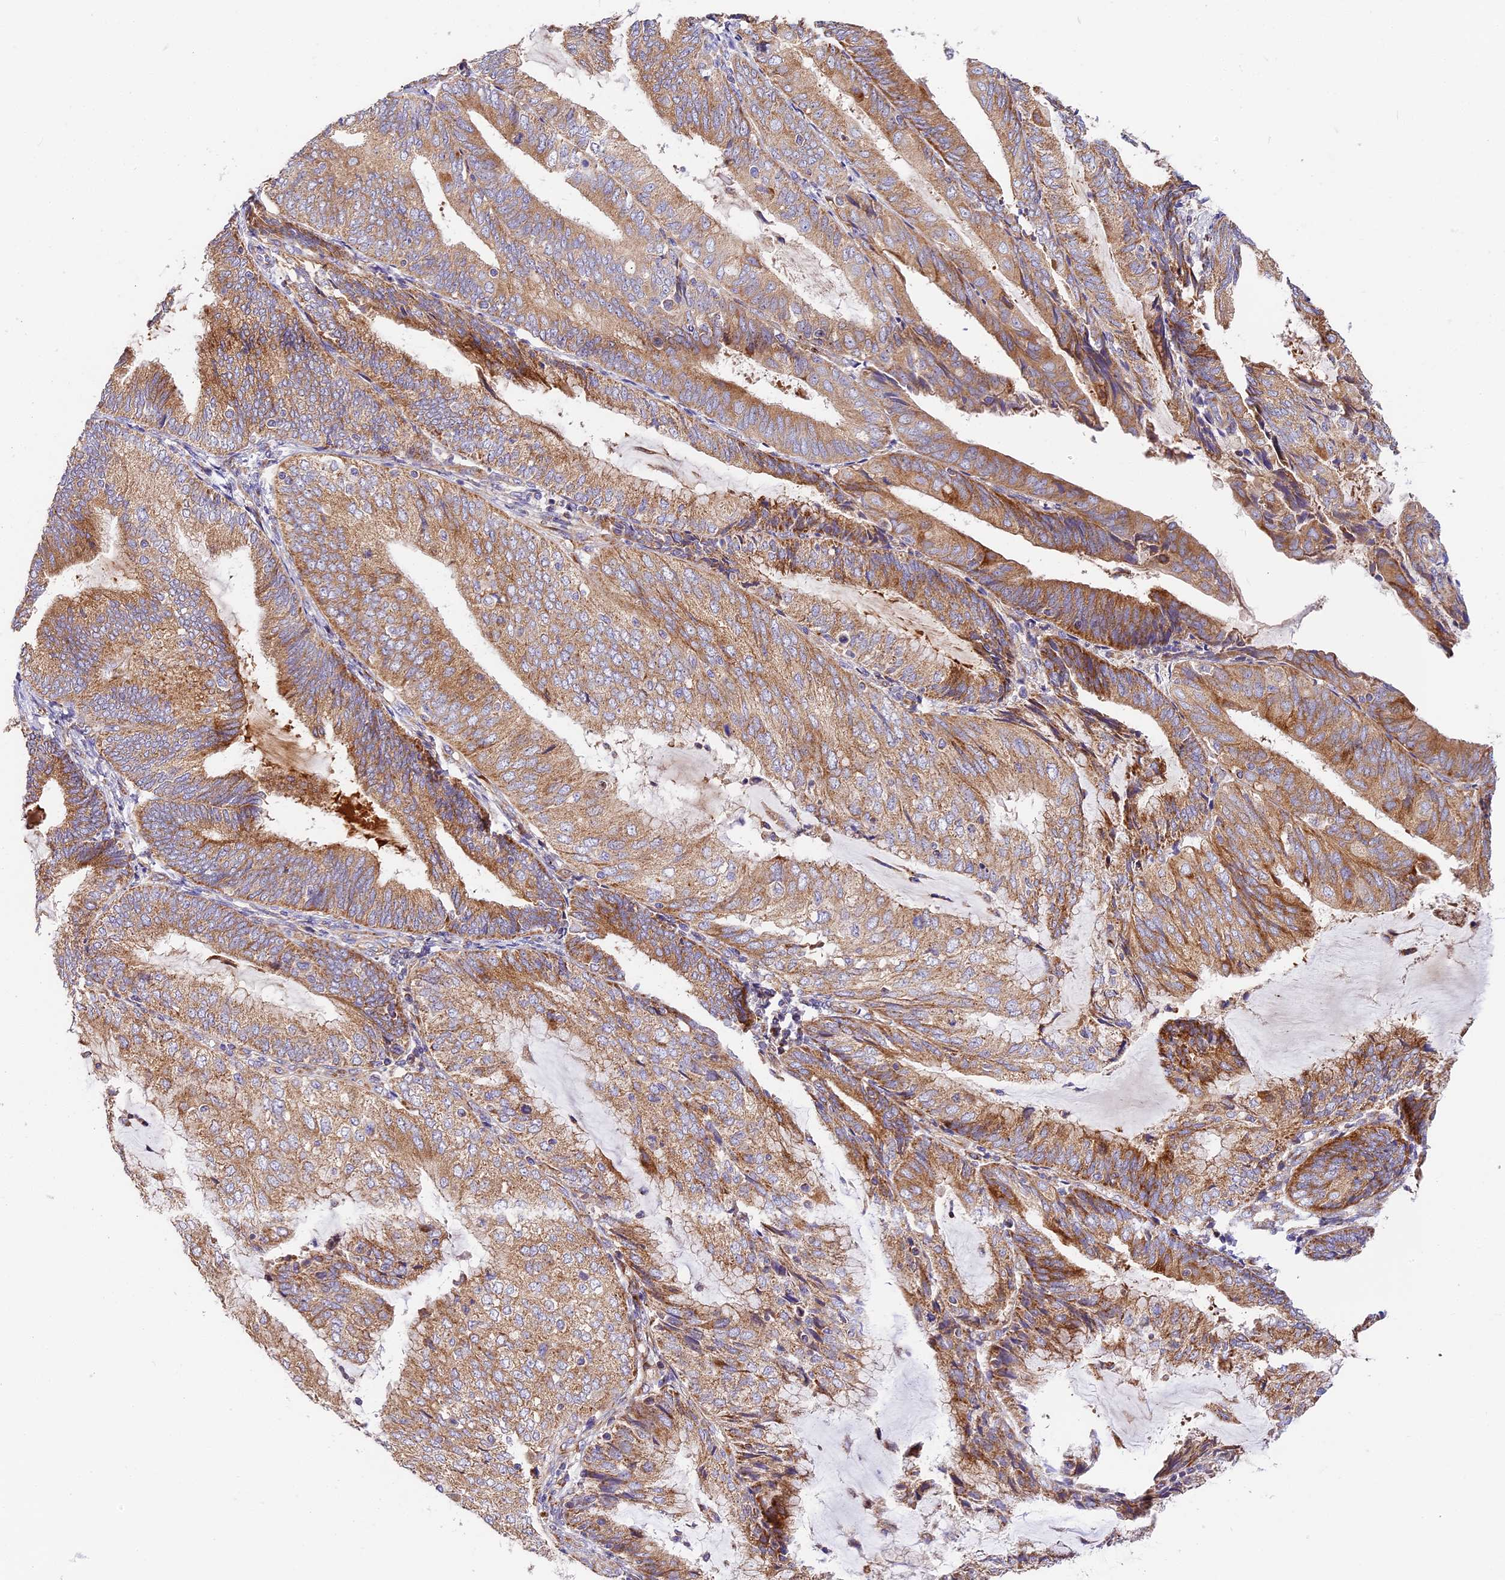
{"staining": {"intensity": "moderate", "quantity": ">75%", "location": "cytoplasmic/membranous"}, "tissue": "endometrial cancer", "cell_type": "Tumor cells", "image_type": "cancer", "snomed": [{"axis": "morphology", "description": "Adenocarcinoma, NOS"}, {"axis": "topography", "description": "Endometrium"}], "caption": "Immunohistochemical staining of endometrial cancer displays medium levels of moderate cytoplasmic/membranous protein positivity in approximately >75% of tumor cells. The protein is stained brown, and the nuclei are stained in blue (DAB IHC with brightfield microscopy, high magnification).", "gene": "MRAS", "patient": {"sex": "female", "age": 81}}